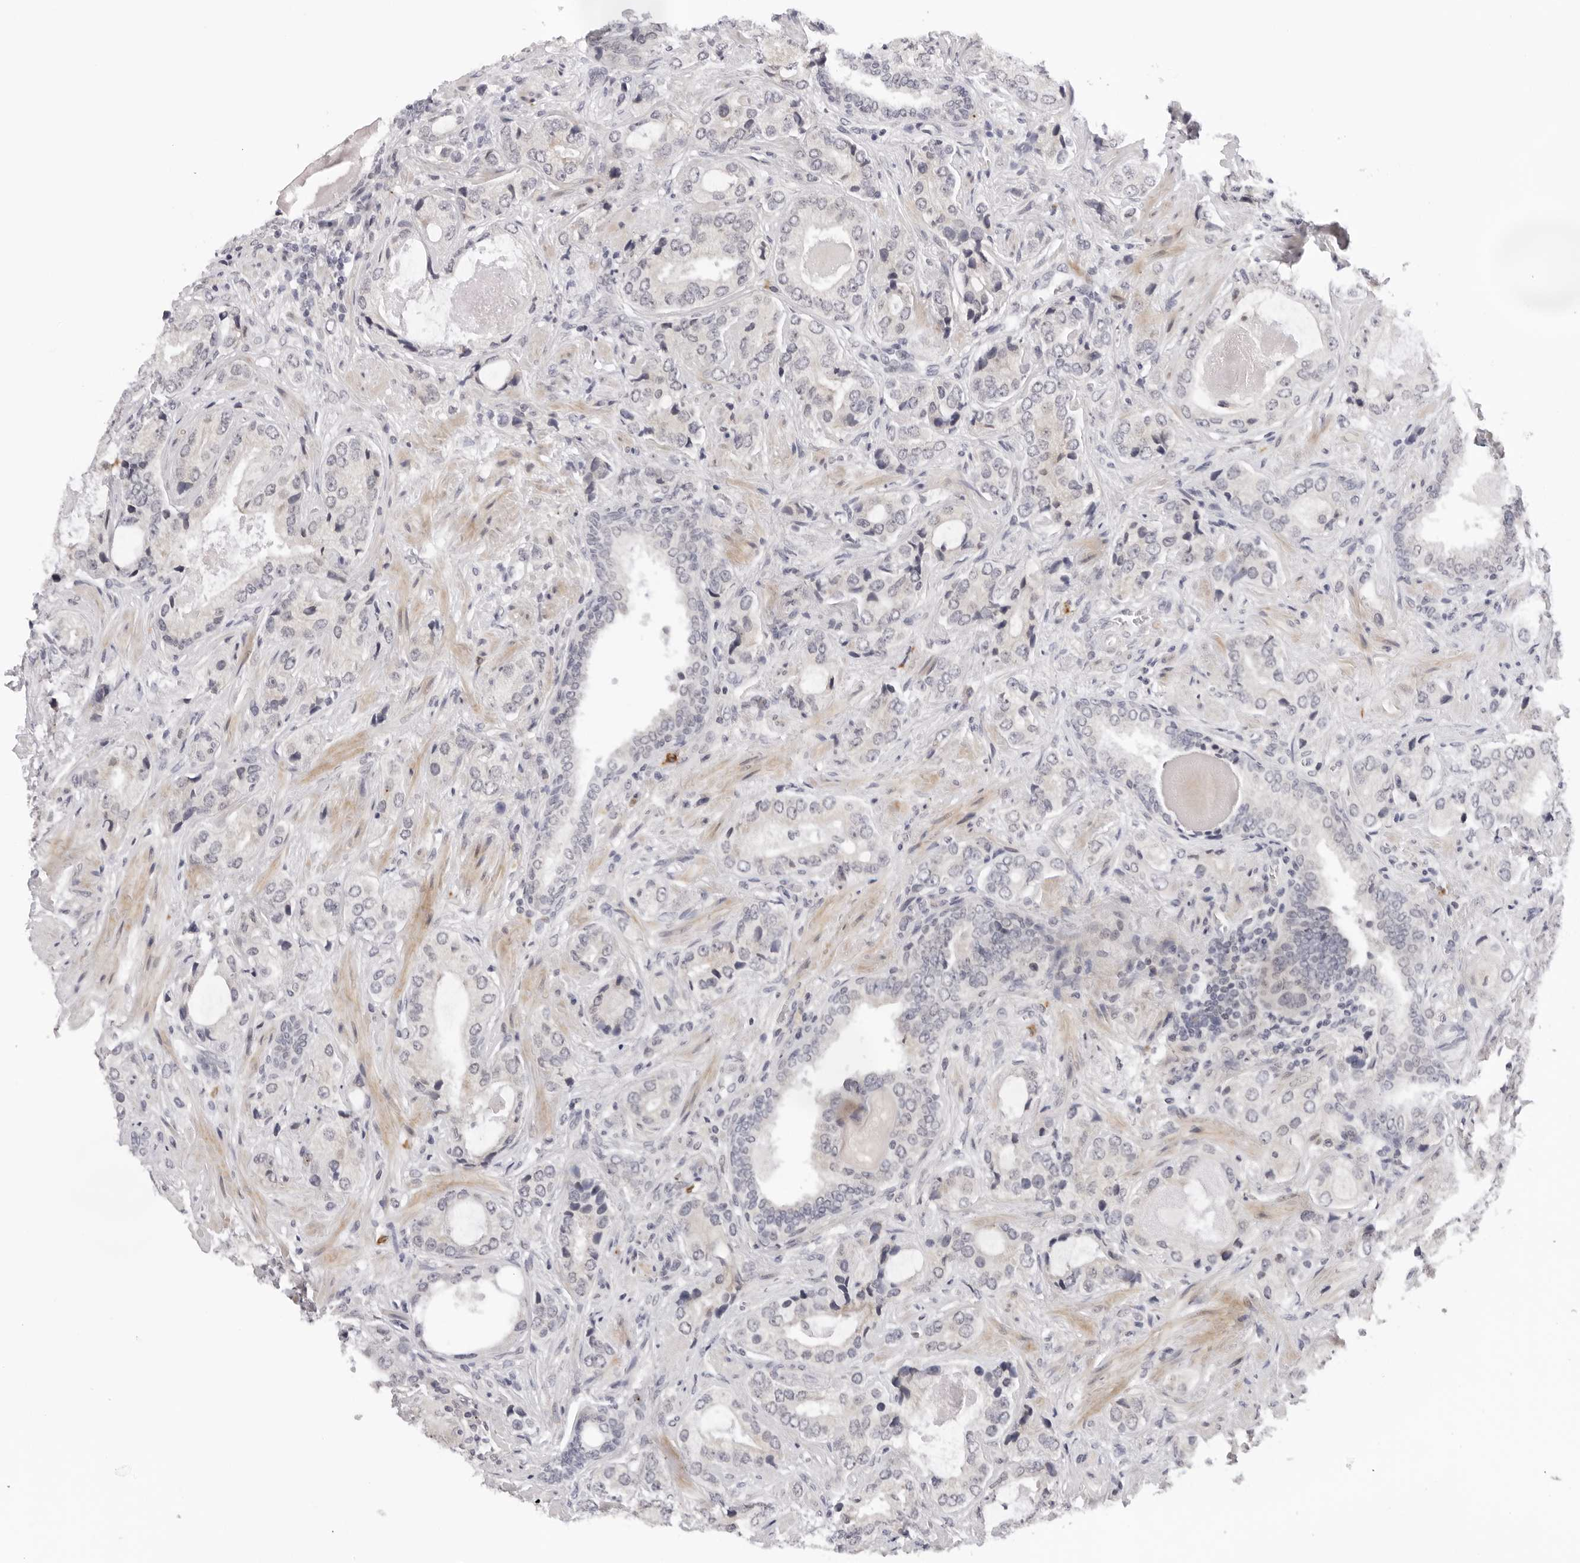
{"staining": {"intensity": "negative", "quantity": "none", "location": "none"}, "tissue": "prostate cancer", "cell_type": "Tumor cells", "image_type": "cancer", "snomed": [{"axis": "morphology", "description": "Normal tissue, NOS"}, {"axis": "morphology", "description": "Adenocarcinoma, High grade"}, {"axis": "topography", "description": "Prostate"}, {"axis": "topography", "description": "Peripheral nerve tissue"}], "caption": "An image of prostate cancer stained for a protein reveals no brown staining in tumor cells.", "gene": "IL17RA", "patient": {"sex": "male", "age": 59}}